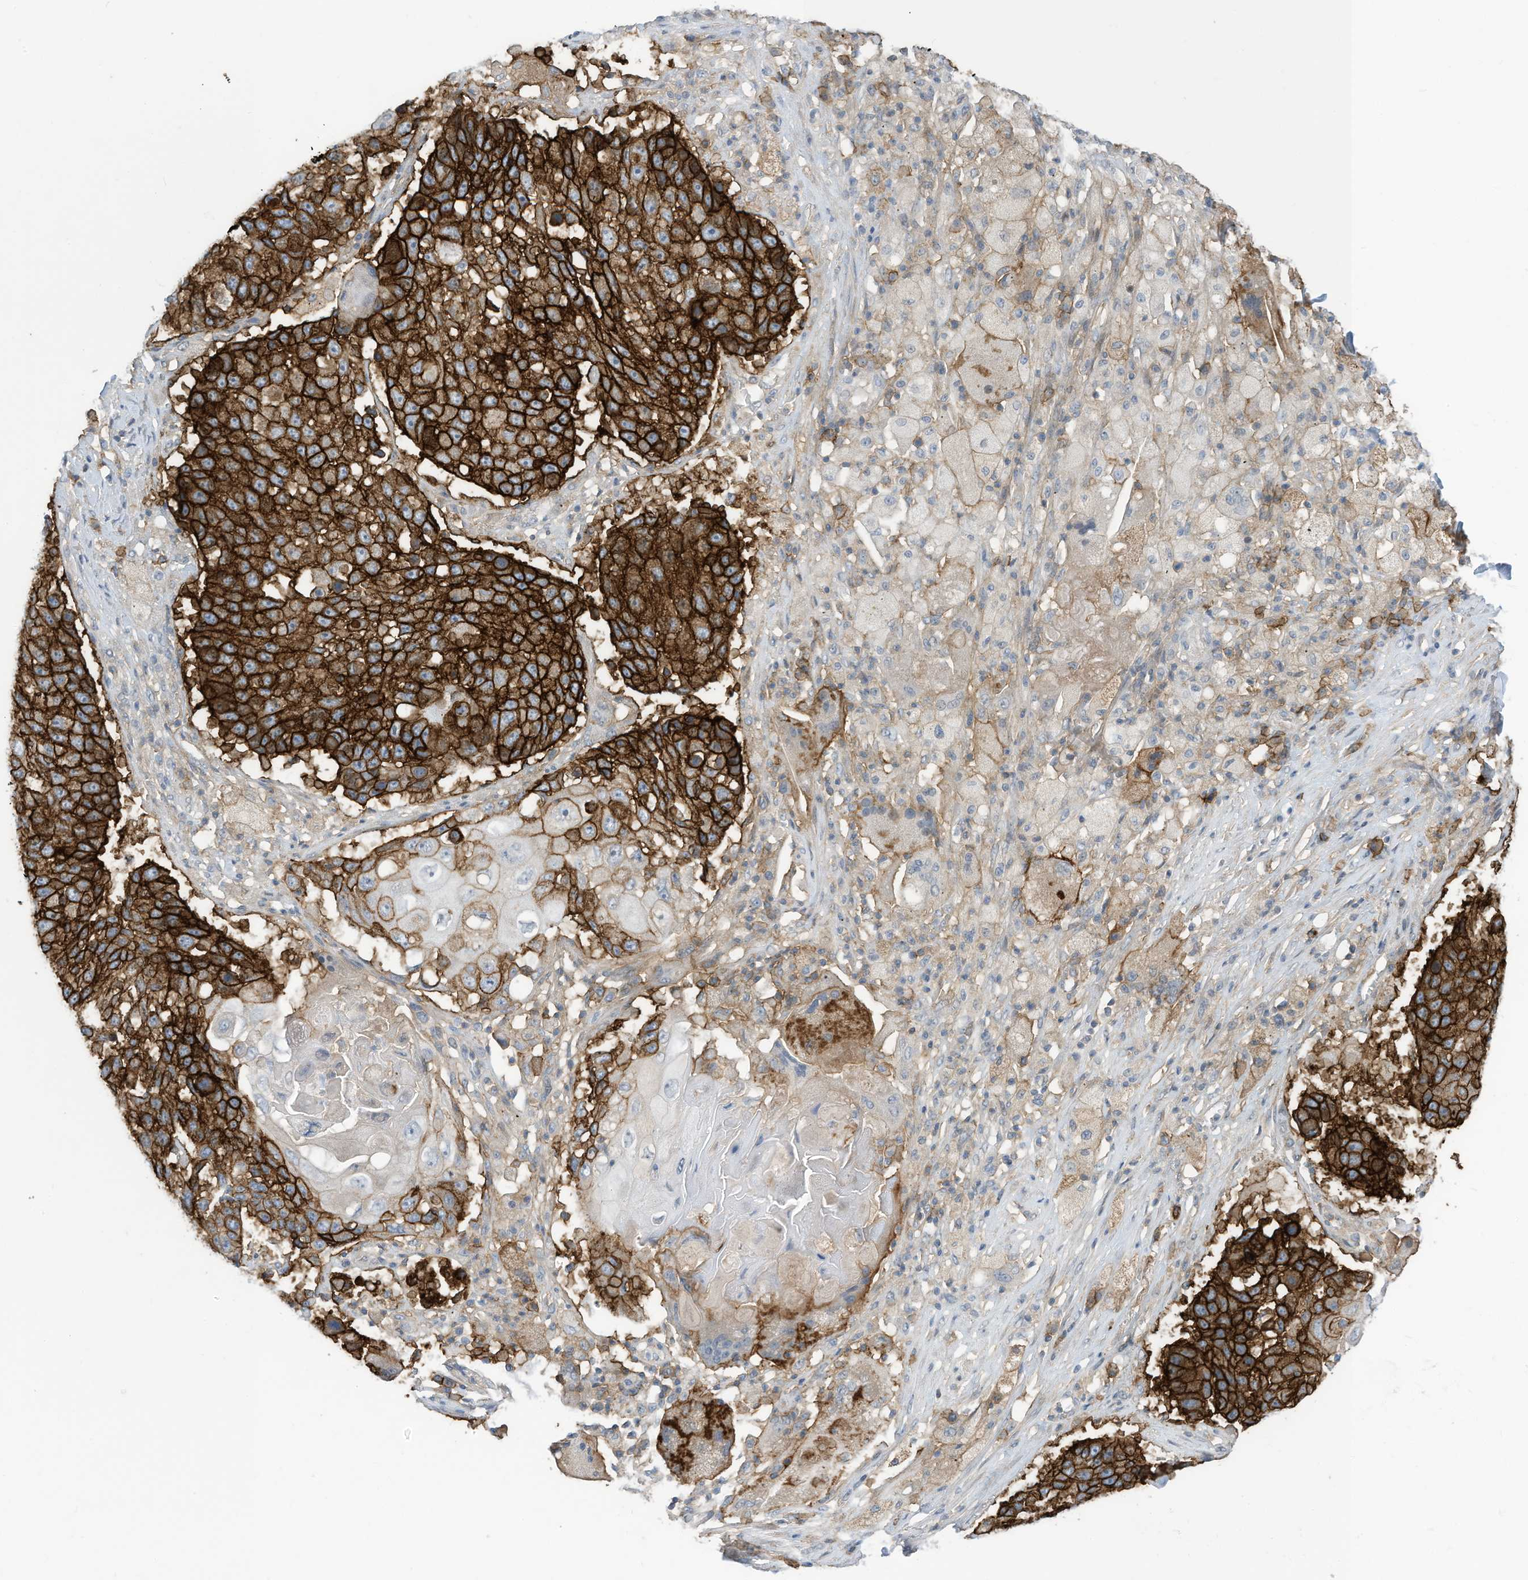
{"staining": {"intensity": "strong", "quantity": ">75%", "location": "cytoplasmic/membranous"}, "tissue": "lung cancer", "cell_type": "Tumor cells", "image_type": "cancer", "snomed": [{"axis": "morphology", "description": "Squamous cell carcinoma, NOS"}, {"axis": "topography", "description": "Lung"}], "caption": "High-magnification brightfield microscopy of squamous cell carcinoma (lung) stained with DAB (brown) and counterstained with hematoxylin (blue). tumor cells exhibit strong cytoplasmic/membranous staining is present in approximately>75% of cells.", "gene": "SLC1A5", "patient": {"sex": "male", "age": 61}}